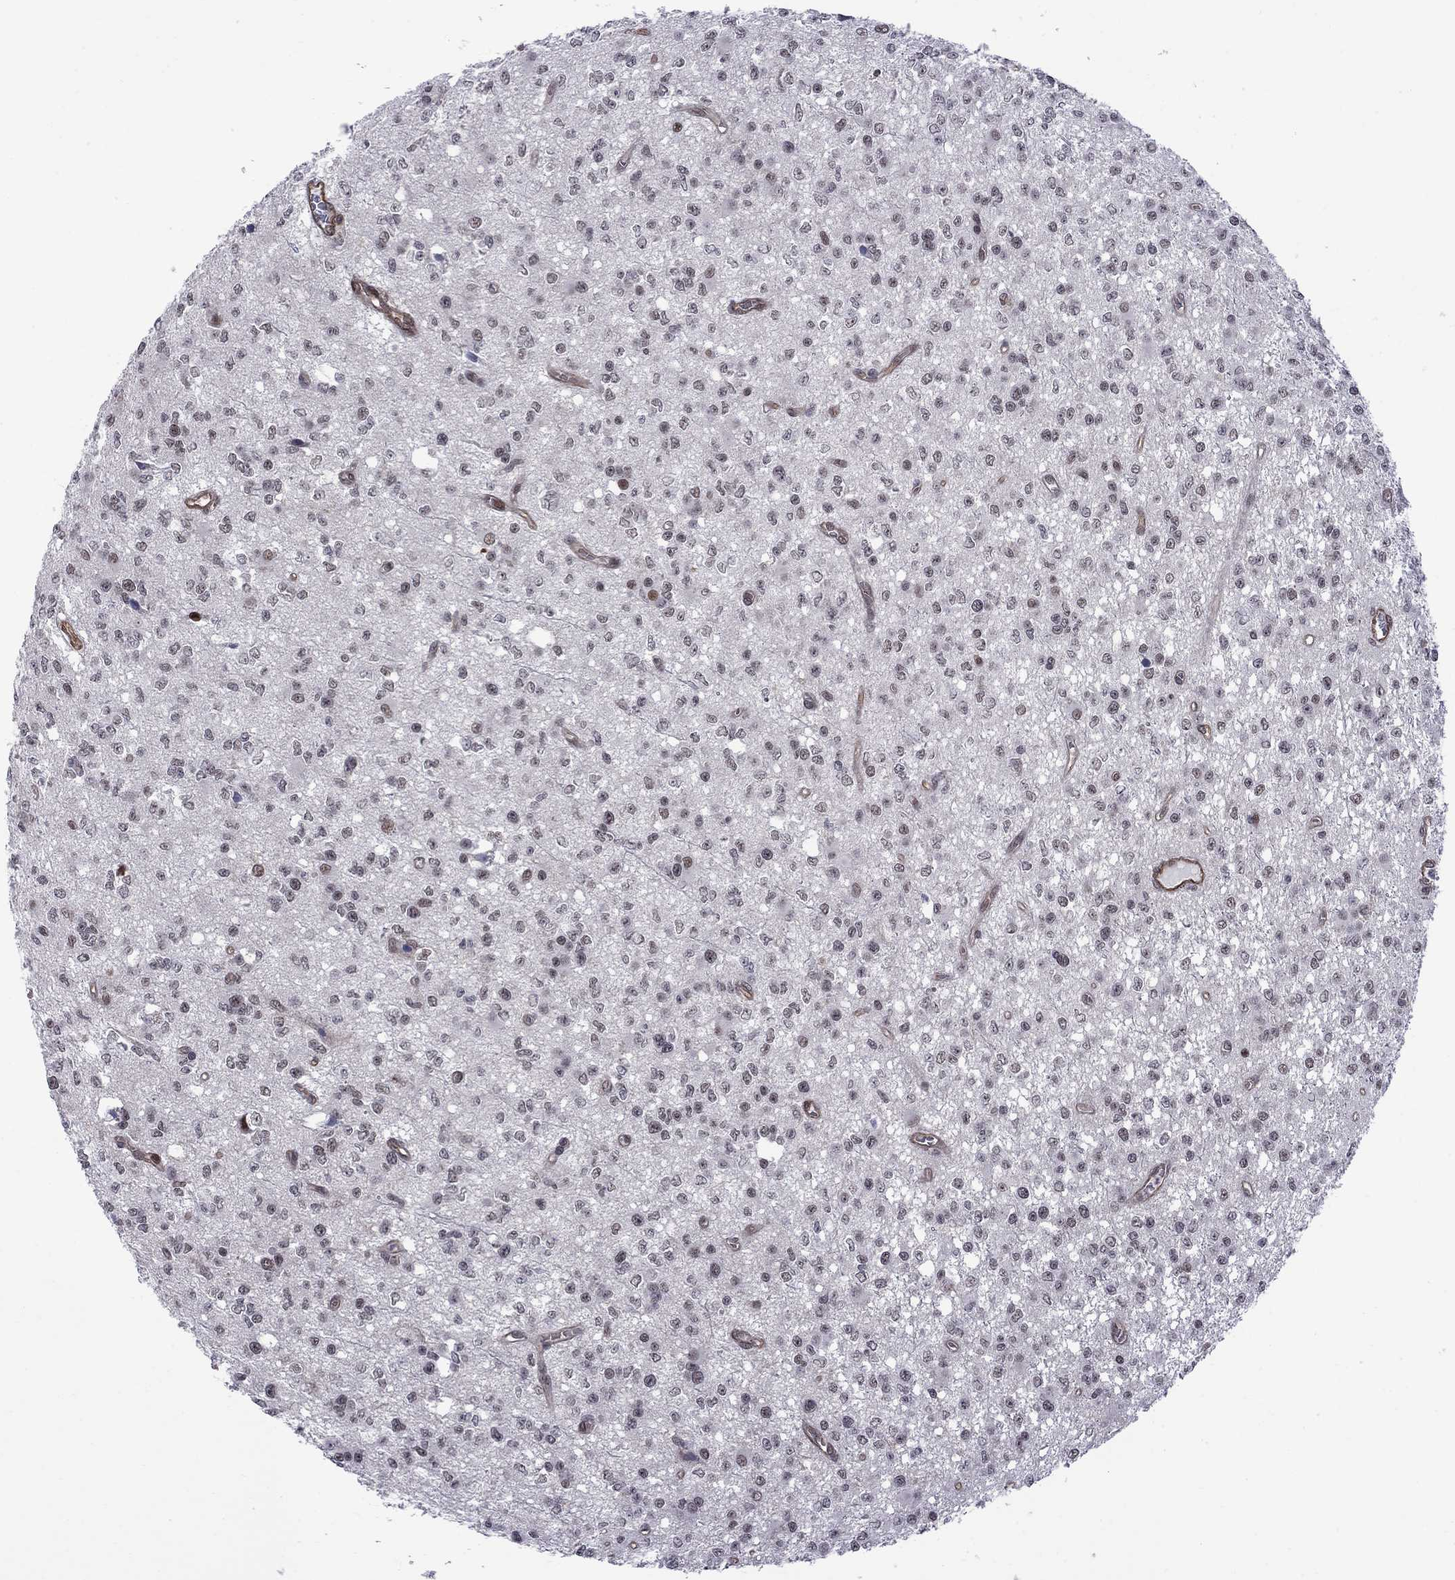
{"staining": {"intensity": "strong", "quantity": "<25%", "location": "nuclear"}, "tissue": "glioma", "cell_type": "Tumor cells", "image_type": "cancer", "snomed": [{"axis": "morphology", "description": "Glioma, malignant, Low grade"}, {"axis": "topography", "description": "Brain"}], "caption": "Immunohistochemistry (IHC) (DAB) staining of glioma displays strong nuclear protein positivity in about <25% of tumor cells. (IHC, brightfield microscopy, high magnification).", "gene": "BRF1", "patient": {"sex": "female", "age": 45}}